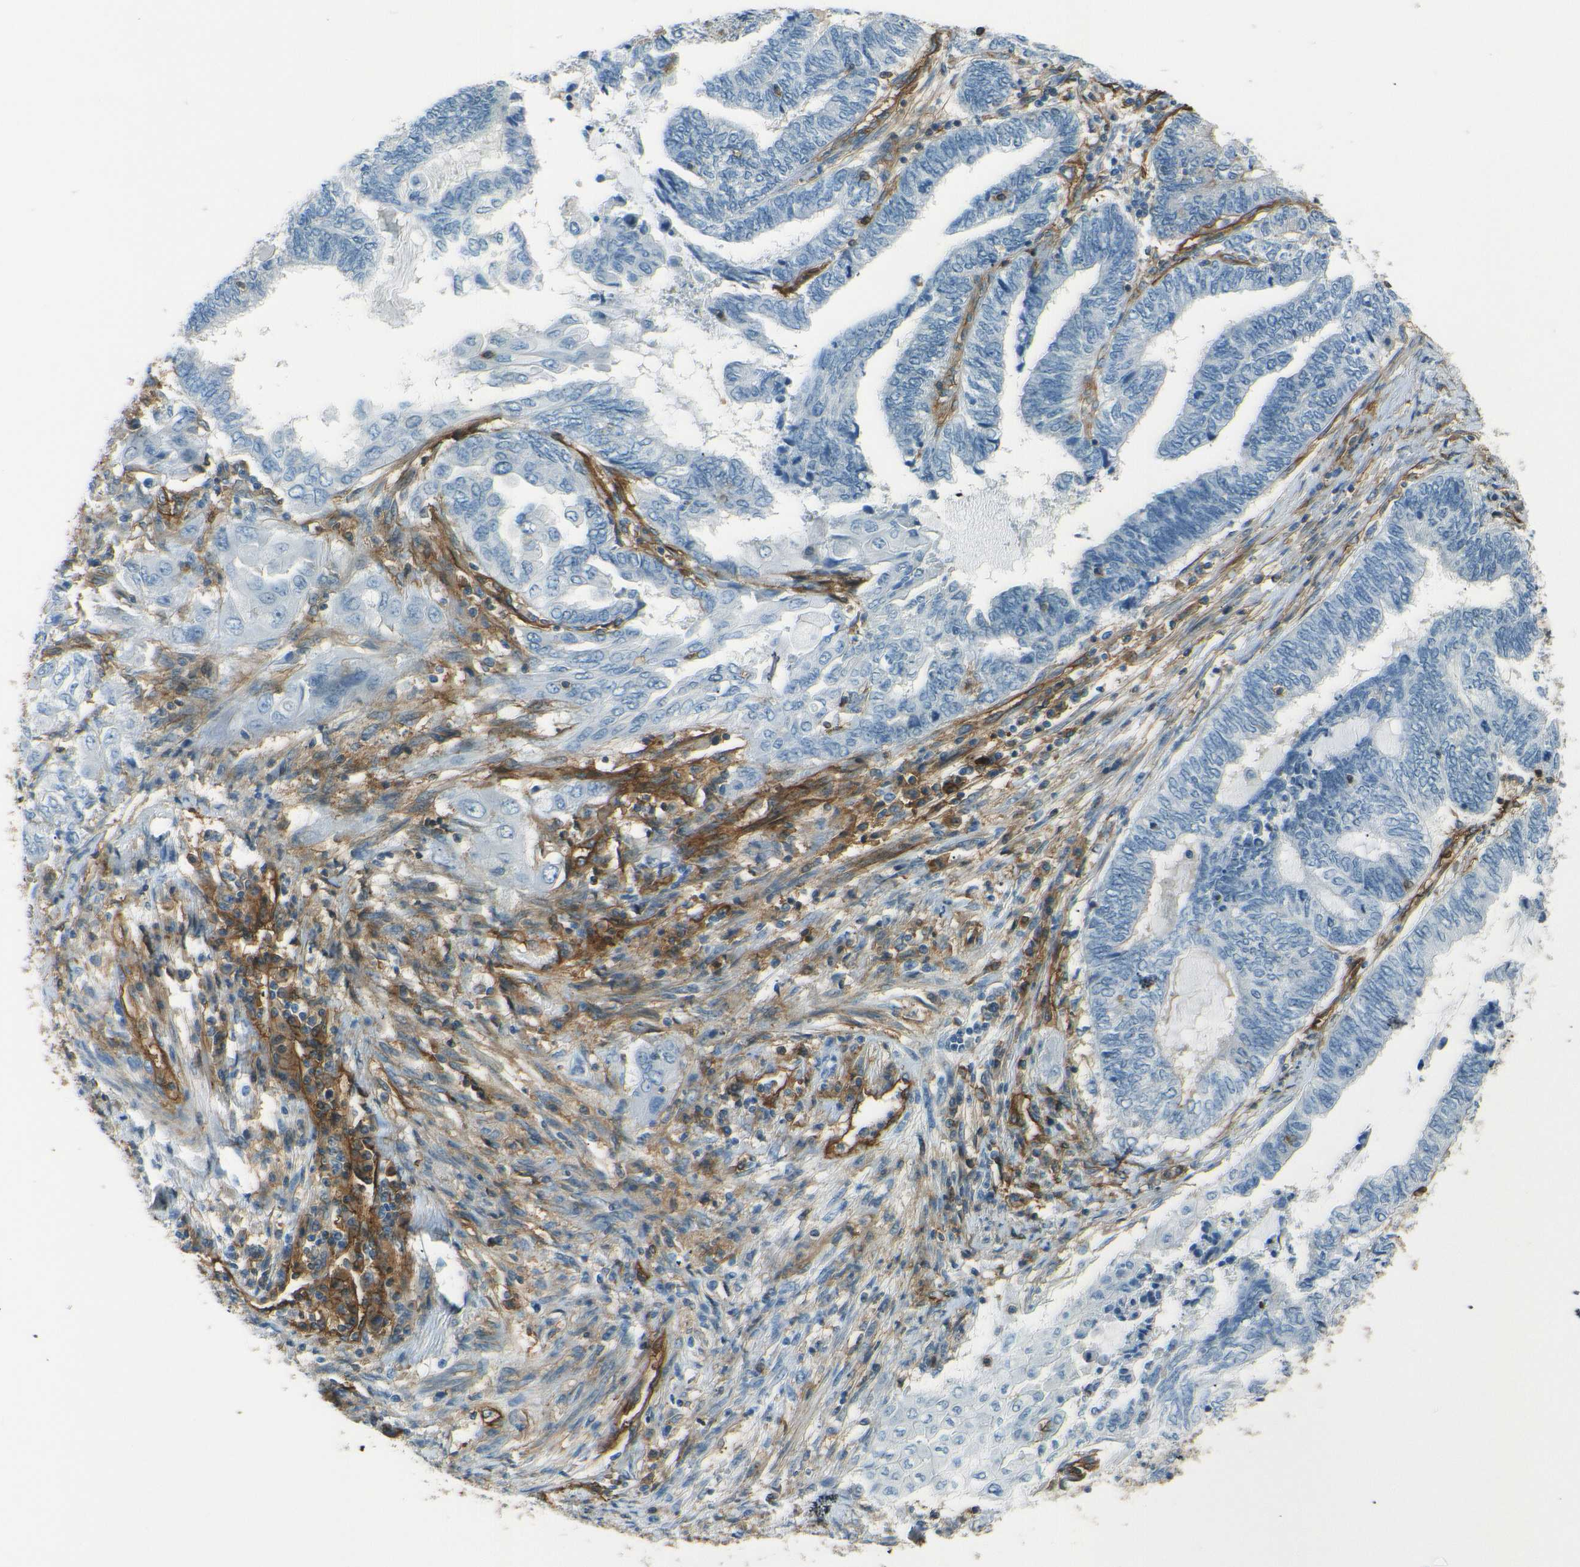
{"staining": {"intensity": "negative", "quantity": "none", "location": "none"}, "tissue": "endometrial cancer", "cell_type": "Tumor cells", "image_type": "cancer", "snomed": [{"axis": "morphology", "description": "Adenocarcinoma, NOS"}, {"axis": "topography", "description": "Uterus"}, {"axis": "topography", "description": "Endometrium"}], "caption": "Immunohistochemistry (IHC) of adenocarcinoma (endometrial) shows no positivity in tumor cells.", "gene": "ENTPD1", "patient": {"sex": "female", "age": 70}}